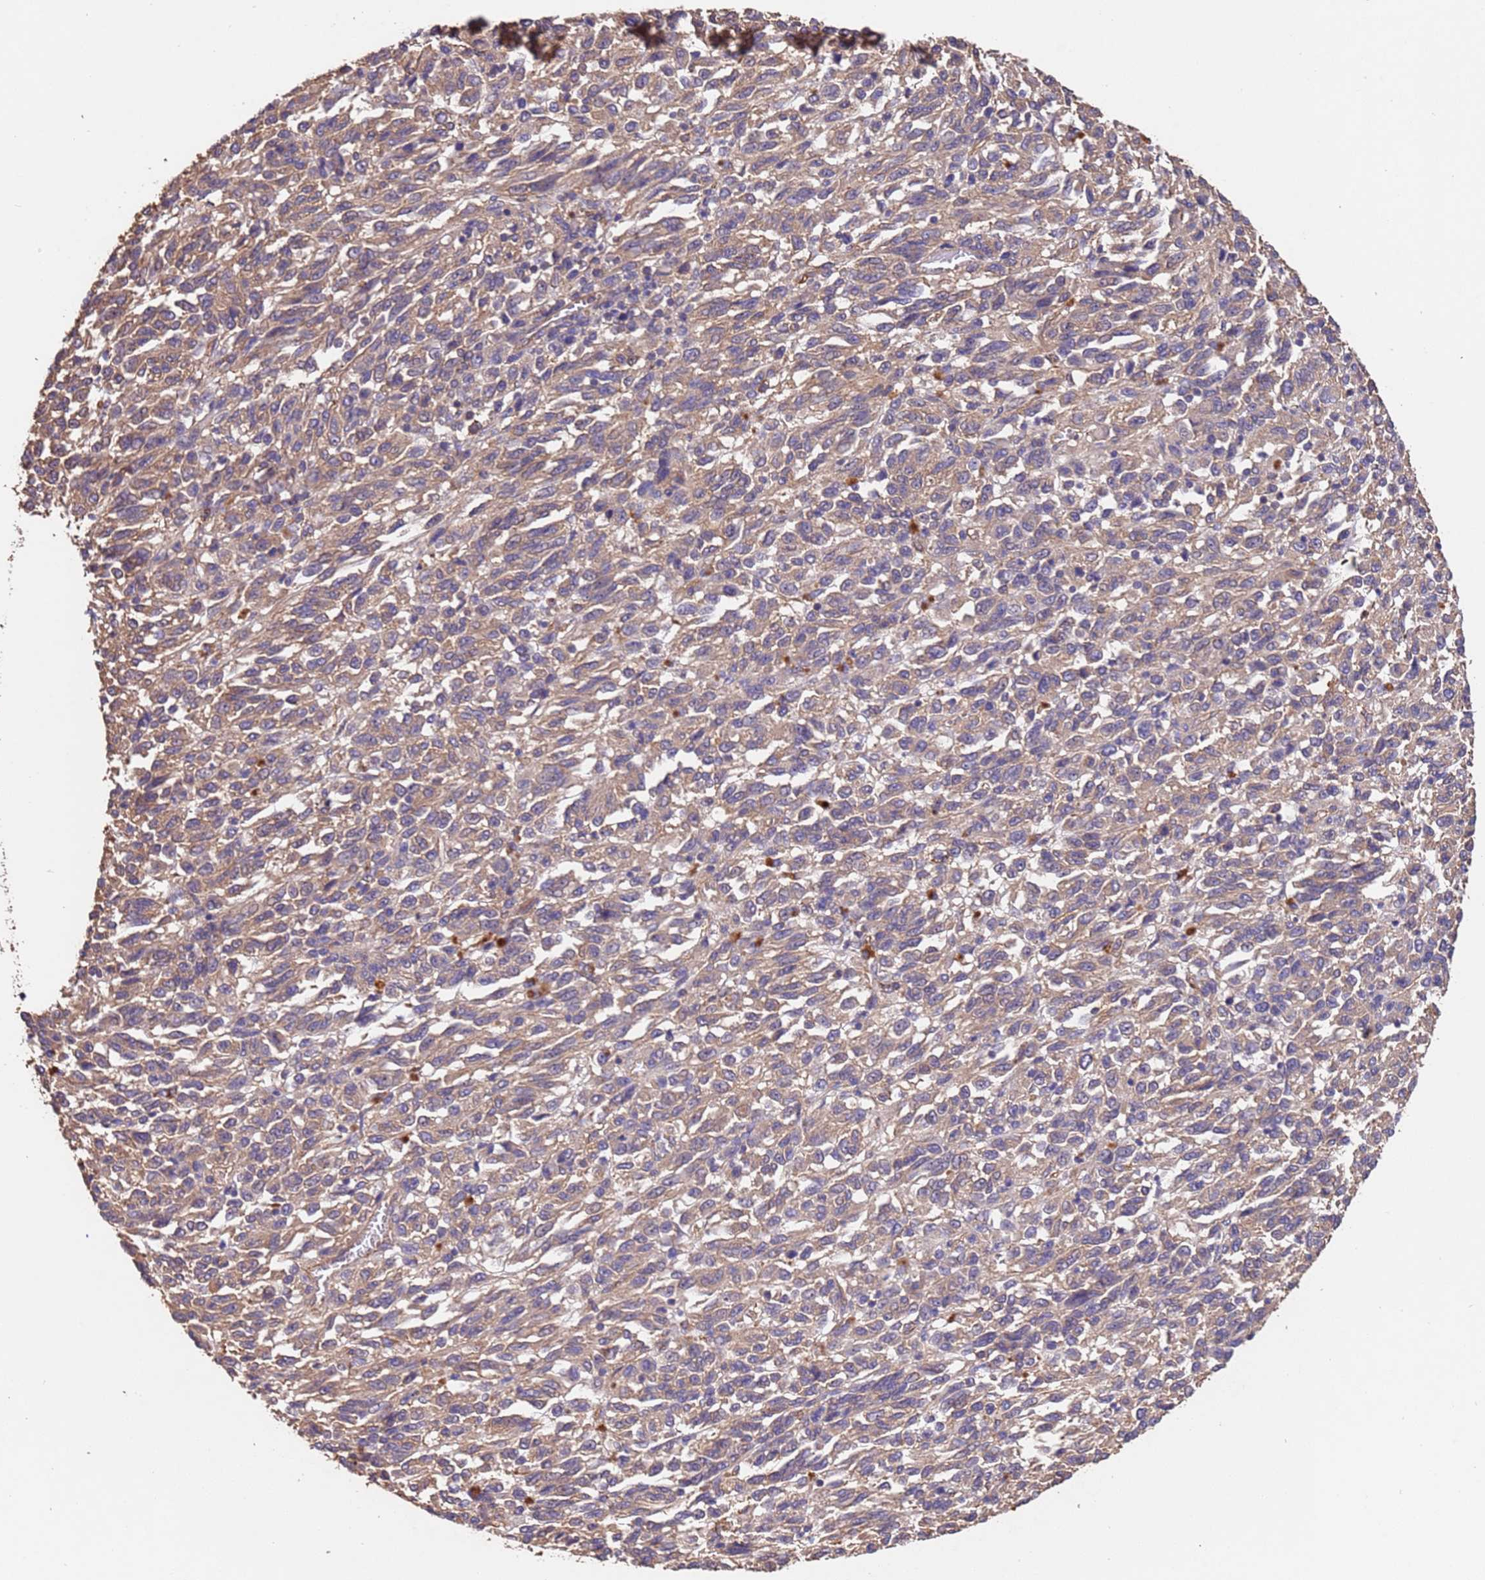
{"staining": {"intensity": "weak", "quantity": ">75%", "location": "cytoplasmic/membranous"}, "tissue": "melanoma", "cell_type": "Tumor cells", "image_type": "cancer", "snomed": [{"axis": "morphology", "description": "Malignant melanoma, Metastatic site"}, {"axis": "topography", "description": "Lung"}], "caption": "IHC of human malignant melanoma (metastatic site) exhibits low levels of weak cytoplasmic/membranous positivity in about >75% of tumor cells.", "gene": "MTX3", "patient": {"sex": "male", "age": 64}}